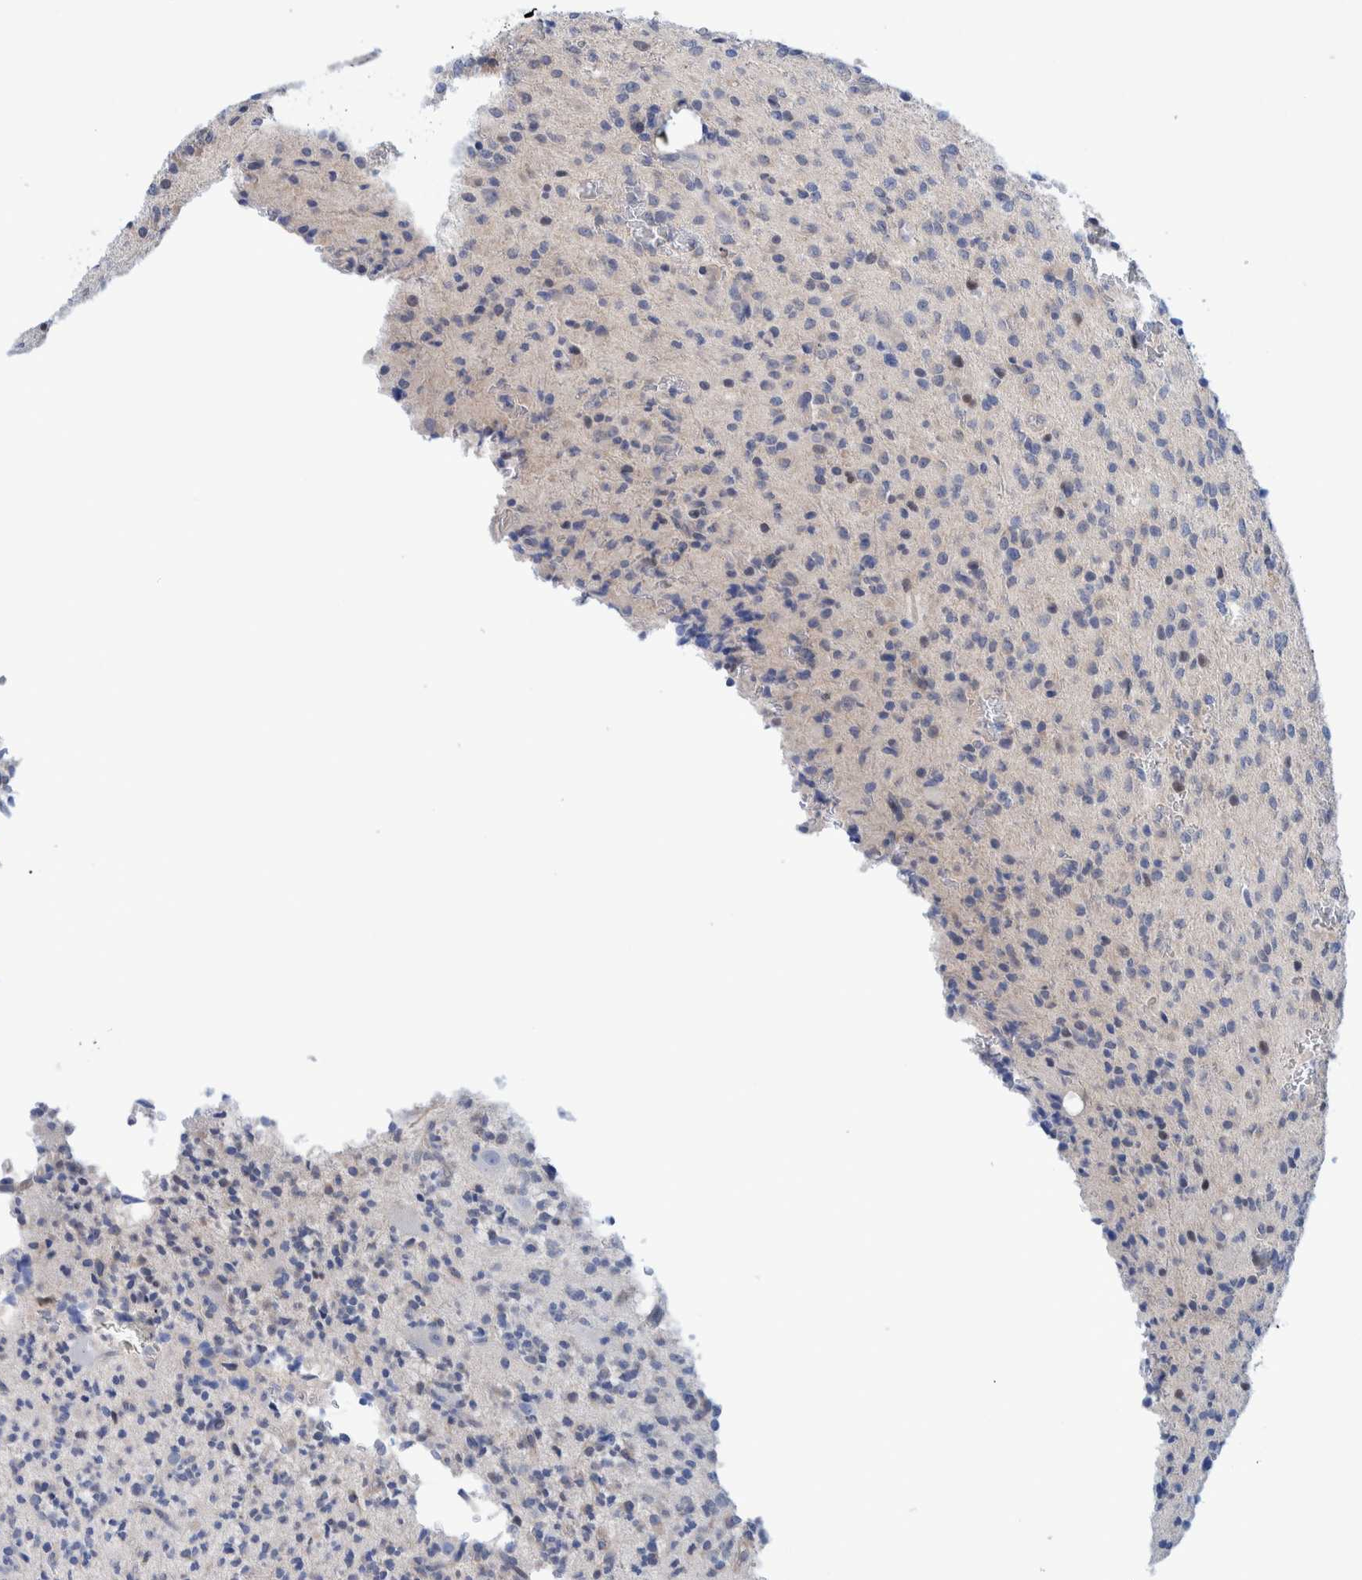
{"staining": {"intensity": "negative", "quantity": "none", "location": "none"}, "tissue": "glioma", "cell_type": "Tumor cells", "image_type": "cancer", "snomed": [{"axis": "morphology", "description": "Glioma, malignant, High grade"}, {"axis": "topography", "description": "Brain"}], "caption": "Tumor cells are negative for protein expression in human glioma.", "gene": "PFAS", "patient": {"sex": "male", "age": 34}}